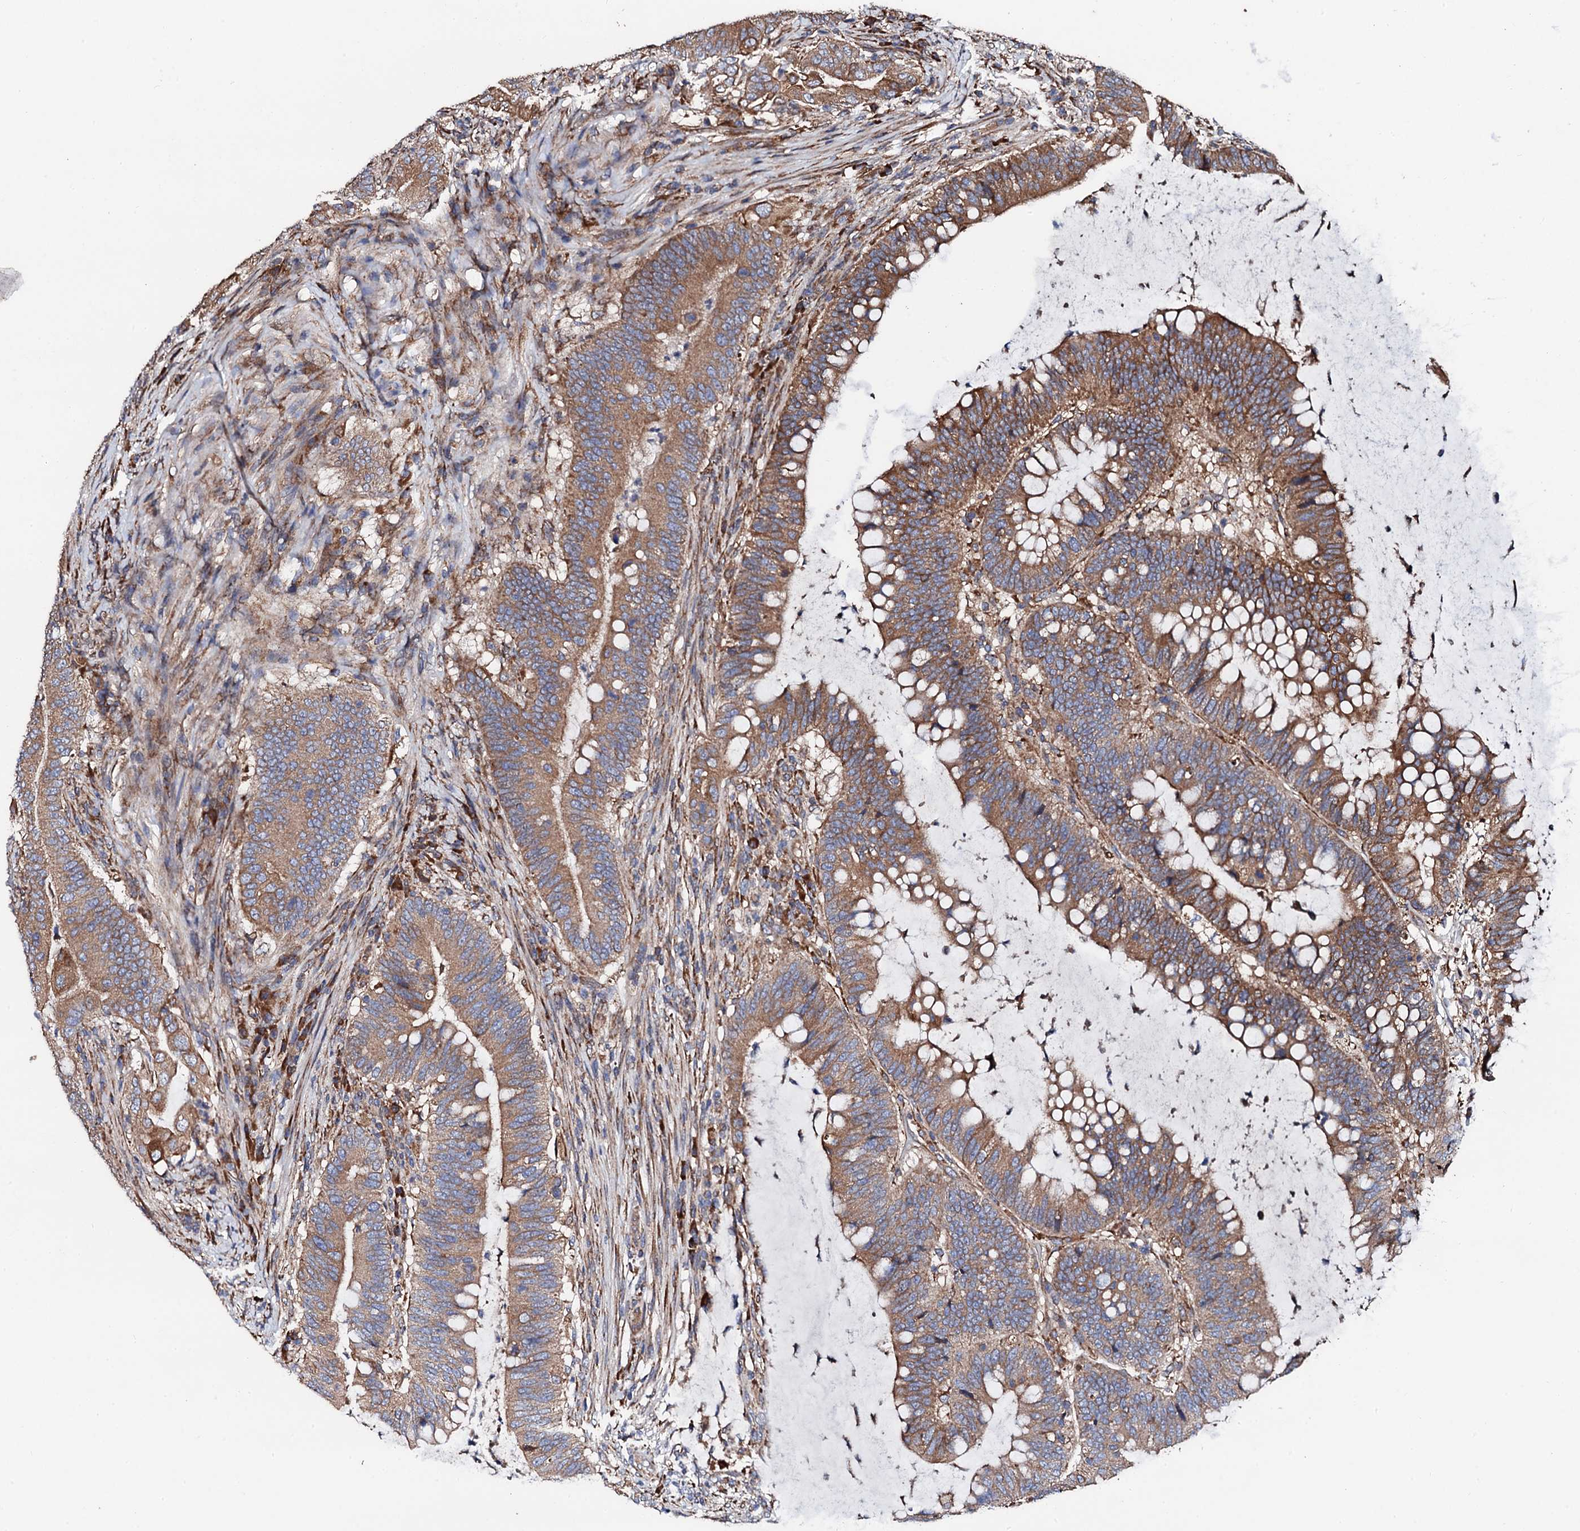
{"staining": {"intensity": "moderate", "quantity": ">75%", "location": "cytoplasmic/membranous"}, "tissue": "colorectal cancer", "cell_type": "Tumor cells", "image_type": "cancer", "snomed": [{"axis": "morphology", "description": "Adenocarcinoma, NOS"}, {"axis": "topography", "description": "Colon"}], "caption": "Immunohistochemistry (IHC) staining of colorectal cancer, which reveals medium levels of moderate cytoplasmic/membranous expression in about >75% of tumor cells indicating moderate cytoplasmic/membranous protein positivity. The staining was performed using DAB (brown) for protein detection and nuclei were counterstained in hematoxylin (blue).", "gene": "CKAP5", "patient": {"sex": "female", "age": 66}}